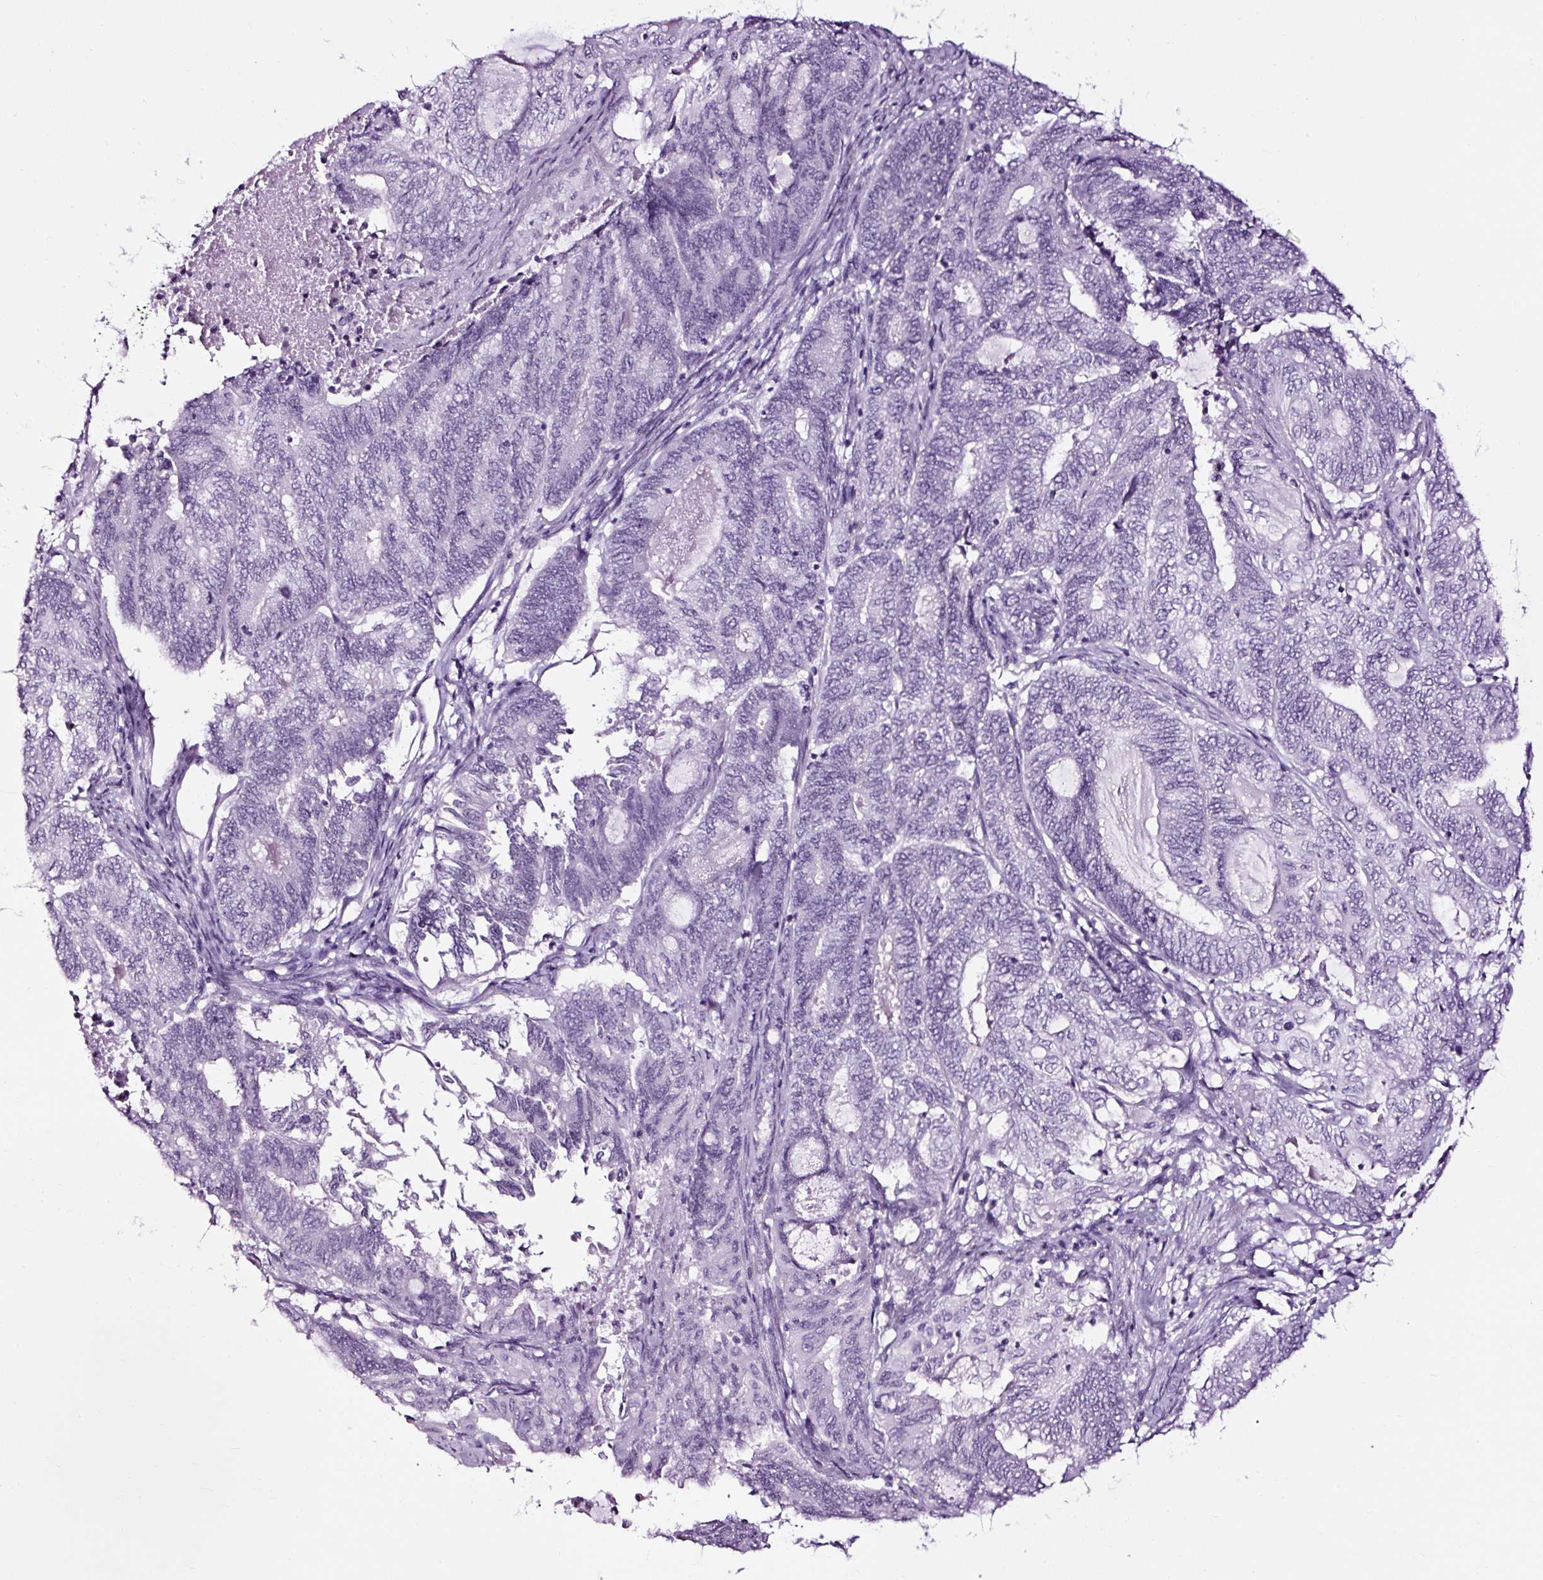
{"staining": {"intensity": "negative", "quantity": "none", "location": "none"}, "tissue": "endometrial cancer", "cell_type": "Tumor cells", "image_type": "cancer", "snomed": [{"axis": "morphology", "description": "Adenocarcinoma, NOS"}, {"axis": "topography", "description": "Uterus"}, {"axis": "topography", "description": "Endometrium"}], "caption": "This is a micrograph of IHC staining of endometrial adenocarcinoma, which shows no expression in tumor cells.", "gene": "NPHS2", "patient": {"sex": "female", "age": 70}}